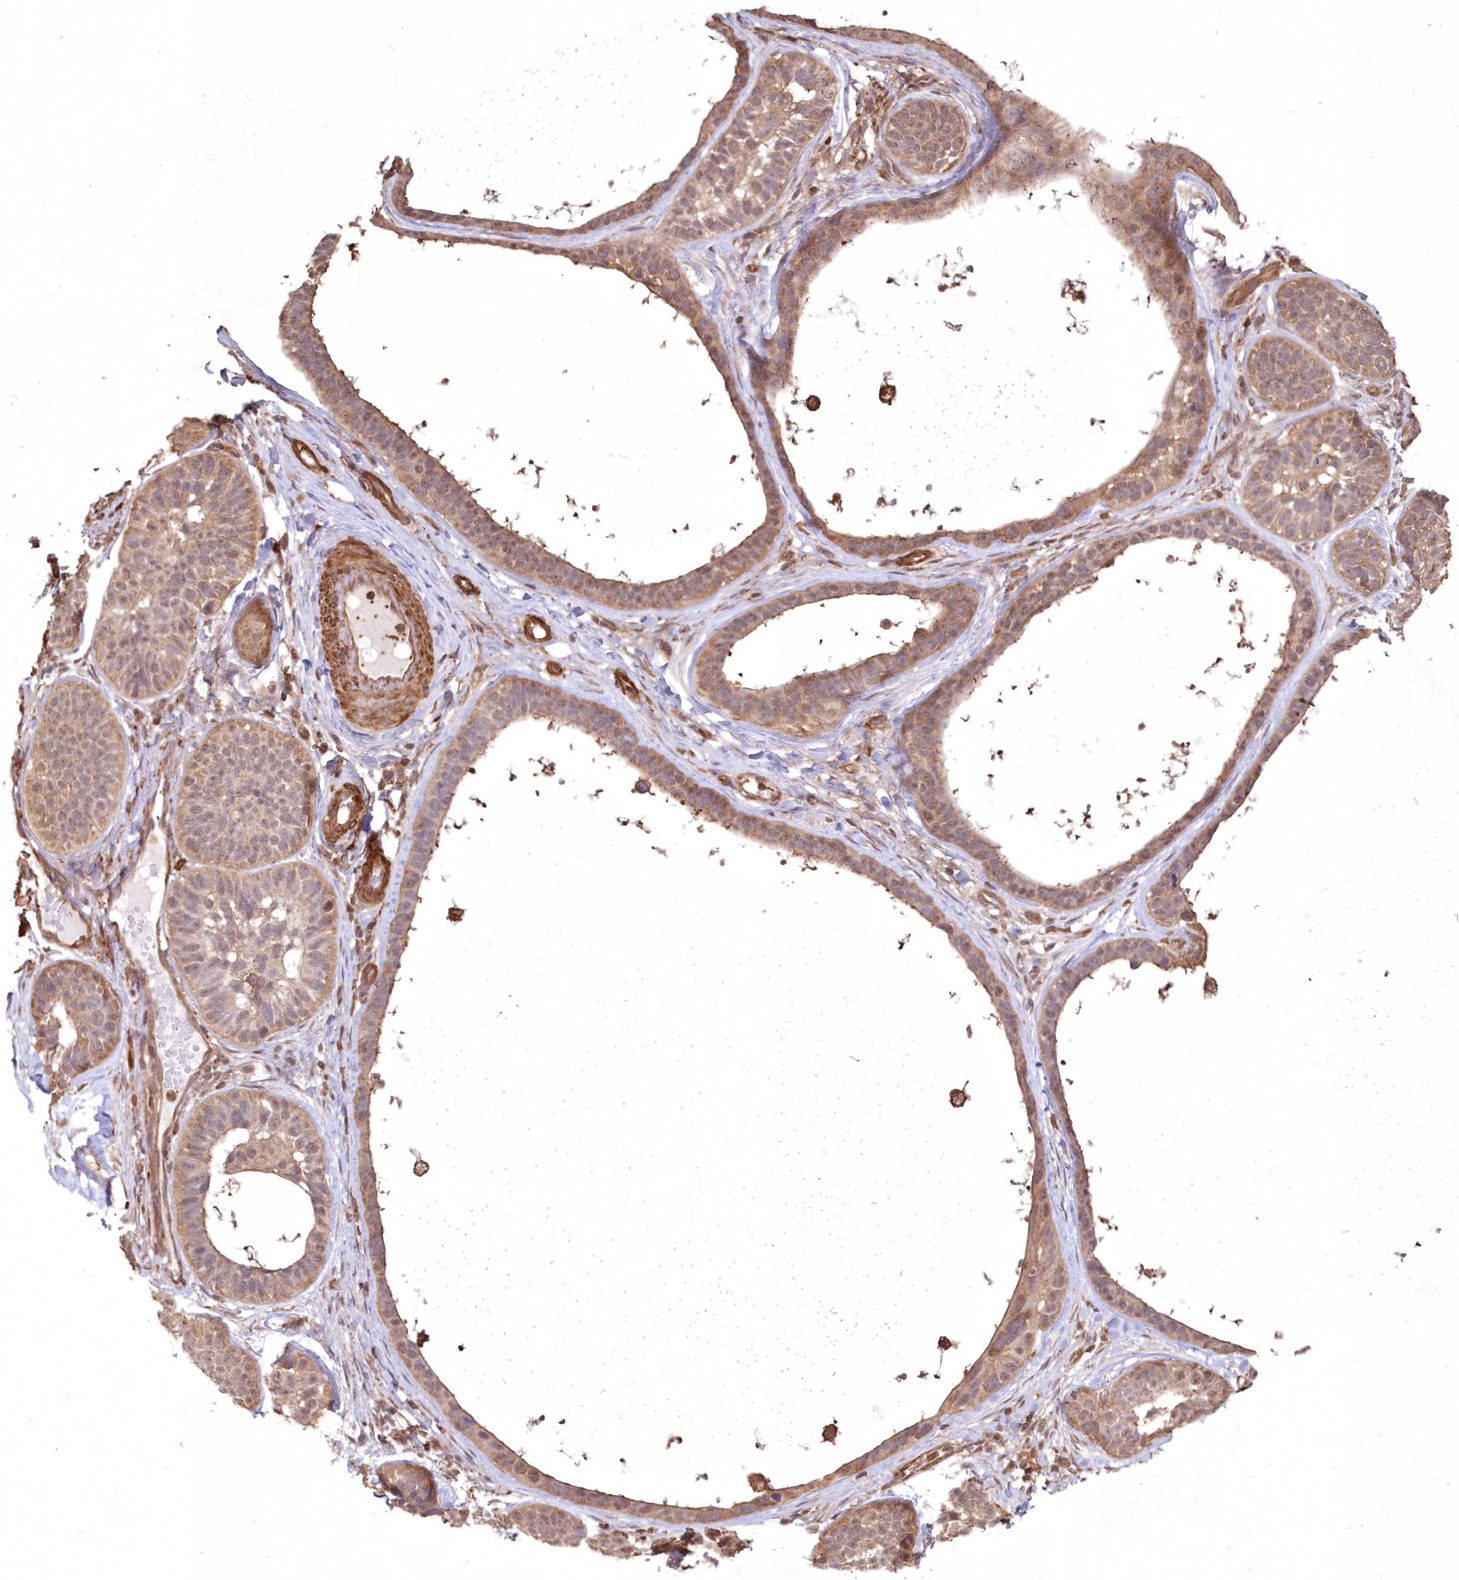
{"staining": {"intensity": "moderate", "quantity": ">75%", "location": "cytoplasmic/membranous"}, "tissue": "skin cancer", "cell_type": "Tumor cells", "image_type": "cancer", "snomed": [{"axis": "morphology", "description": "Basal cell carcinoma"}, {"axis": "topography", "description": "Skin"}], "caption": "A brown stain highlights moderate cytoplasmic/membranous positivity of a protein in human skin basal cell carcinoma tumor cells.", "gene": "TMEM139", "patient": {"sex": "male", "age": 62}}